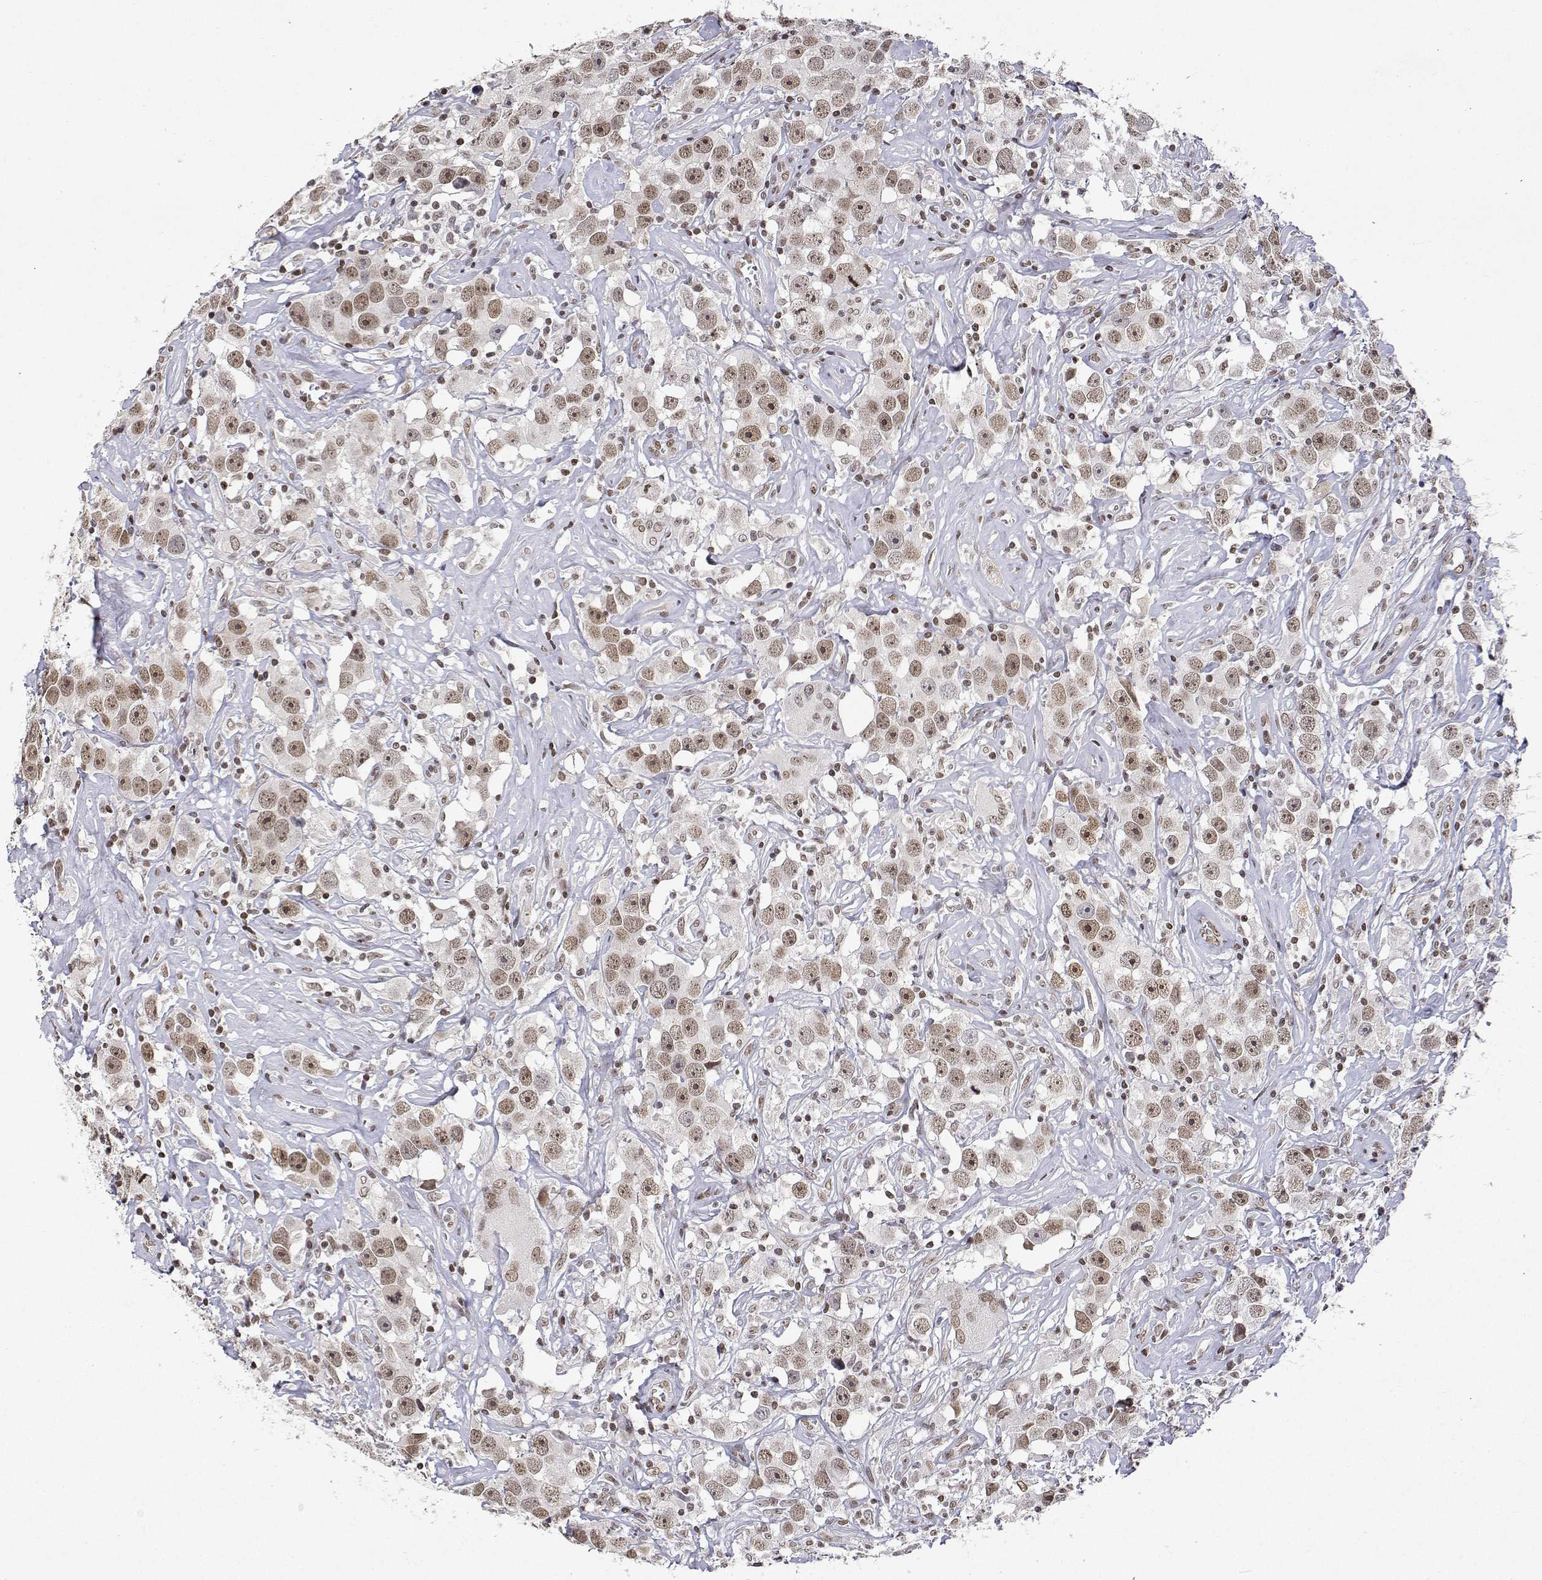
{"staining": {"intensity": "moderate", "quantity": ">75%", "location": "nuclear"}, "tissue": "testis cancer", "cell_type": "Tumor cells", "image_type": "cancer", "snomed": [{"axis": "morphology", "description": "Seminoma, NOS"}, {"axis": "topography", "description": "Testis"}], "caption": "Testis cancer stained with immunohistochemistry (IHC) displays moderate nuclear positivity in about >75% of tumor cells. The protein of interest is shown in brown color, while the nuclei are stained blue.", "gene": "XPC", "patient": {"sex": "male", "age": 49}}